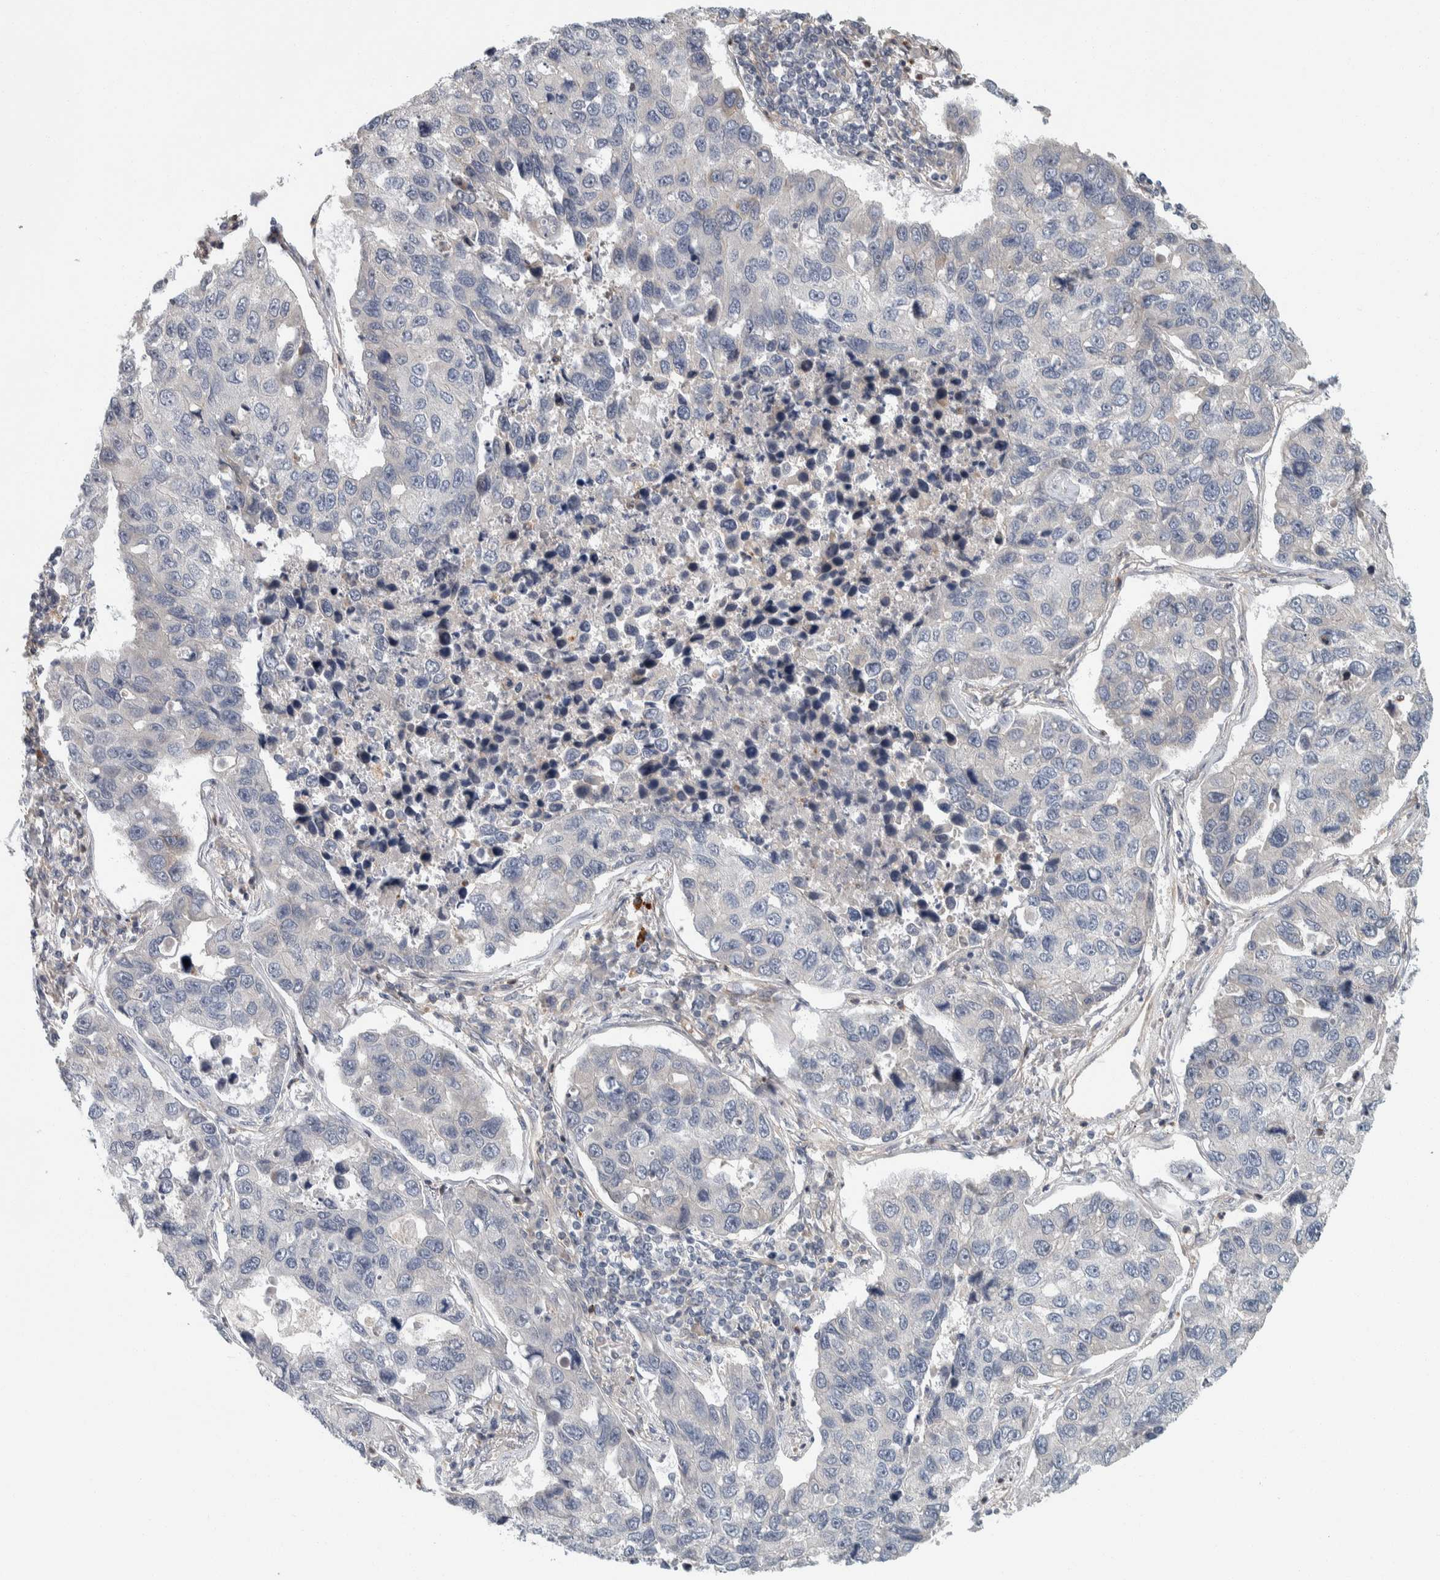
{"staining": {"intensity": "negative", "quantity": "none", "location": "none"}, "tissue": "lung cancer", "cell_type": "Tumor cells", "image_type": "cancer", "snomed": [{"axis": "morphology", "description": "Adenocarcinoma, NOS"}, {"axis": "topography", "description": "Lung"}], "caption": "This is an immunohistochemistry image of lung adenocarcinoma. There is no staining in tumor cells.", "gene": "KCNJ3", "patient": {"sex": "male", "age": 64}}